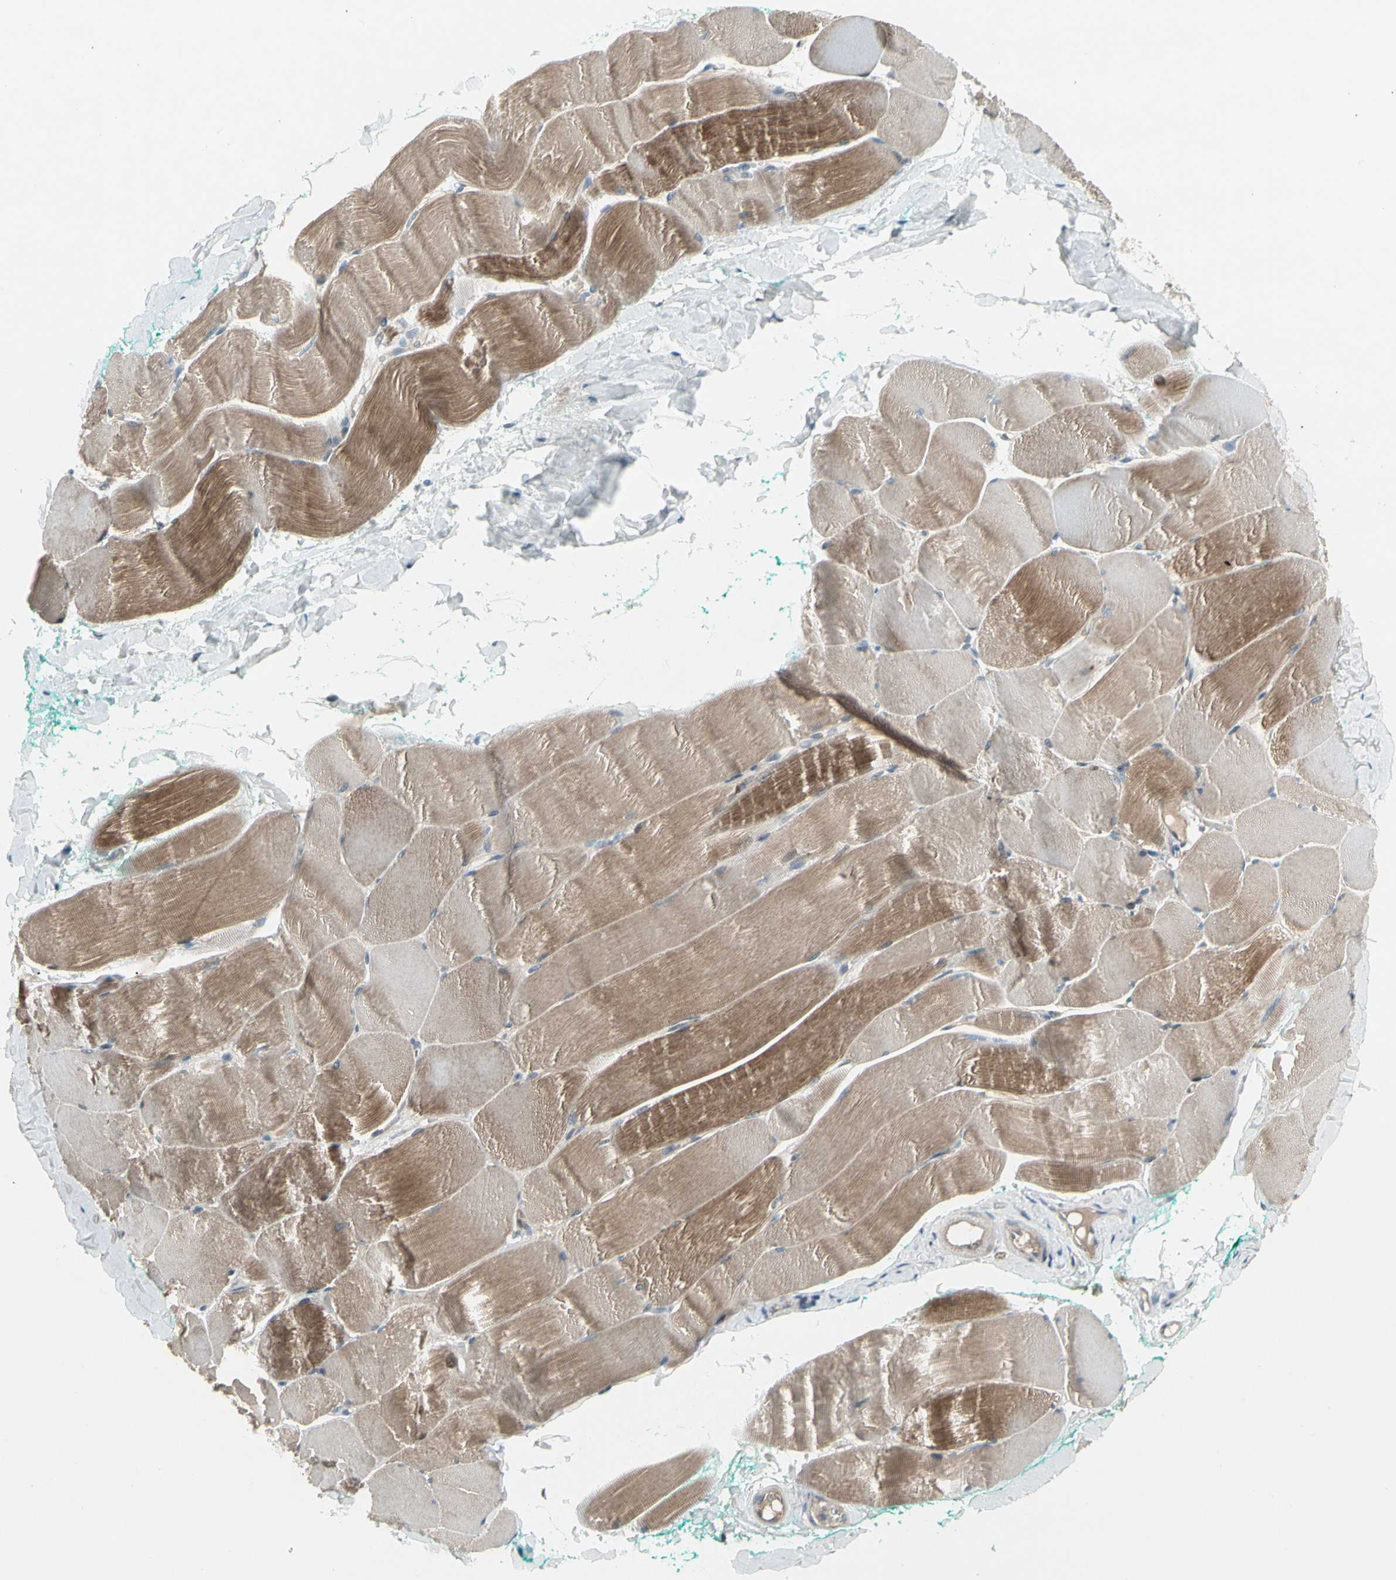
{"staining": {"intensity": "moderate", "quantity": "25%-75%", "location": "cytoplasmic/membranous"}, "tissue": "skeletal muscle", "cell_type": "Myocytes", "image_type": "normal", "snomed": [{"axis": "morphology", "description": "Normal tissue, NOS"}, {"axis": "morphology", "description": "Squamous cell carcinoma, NOS"}, {"axis": "topography", "description": "Skeletal muscle"}], "caption": "Immunohistochemistry (IHC) of benign skeletal muscle shows medium levels of moderate cytoplasmic/membranous staining in approximately 25%-75% of myocytes.", "gene": "PANK2", "patient": {"sex": "male", "age": 51}}